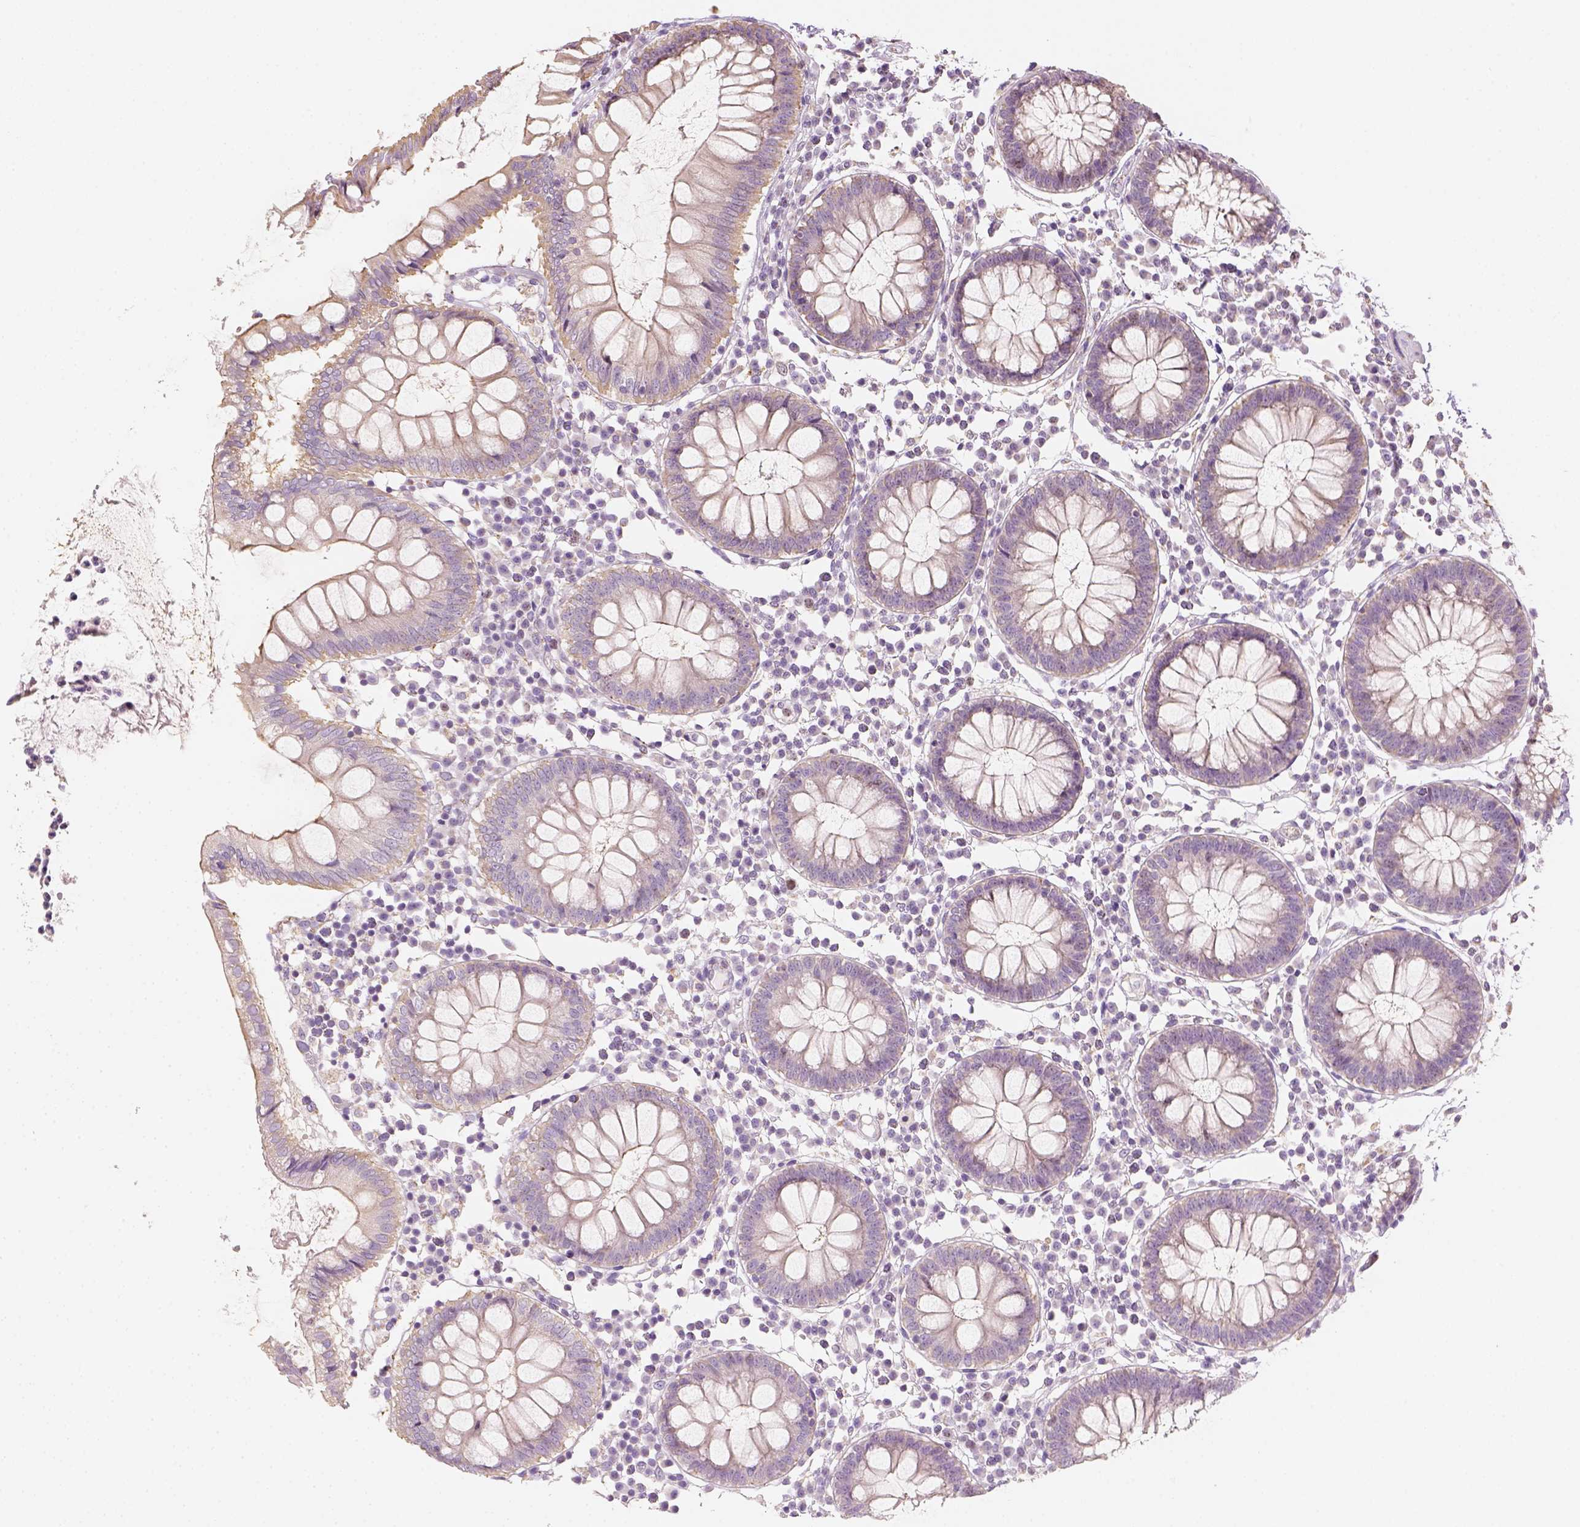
{"staining": {"intensity": "negative", "quantity": "none", "location": "none"}, "tissue": "colon", "cell_type": "Endothelial cells", "image_type": "normal", "snomed": [{"axis": "morphology", "description": "Normal tissue, NOS"}, {"axis": "morphology", "description": "Adenocarcinoma, NOS"}, {"axis": "topography", "description": "Colon"}], "caption": "Micrograph shows no significant protein staining in endothelial cells of benign colon. The staining is performed using DAB (3,3'-diaminobenzidine) brown chromogen with nuclei counter-stained in using hematoxylin.", "gene": "LCA5", "patient": {"sex": "male", "age": 83}}